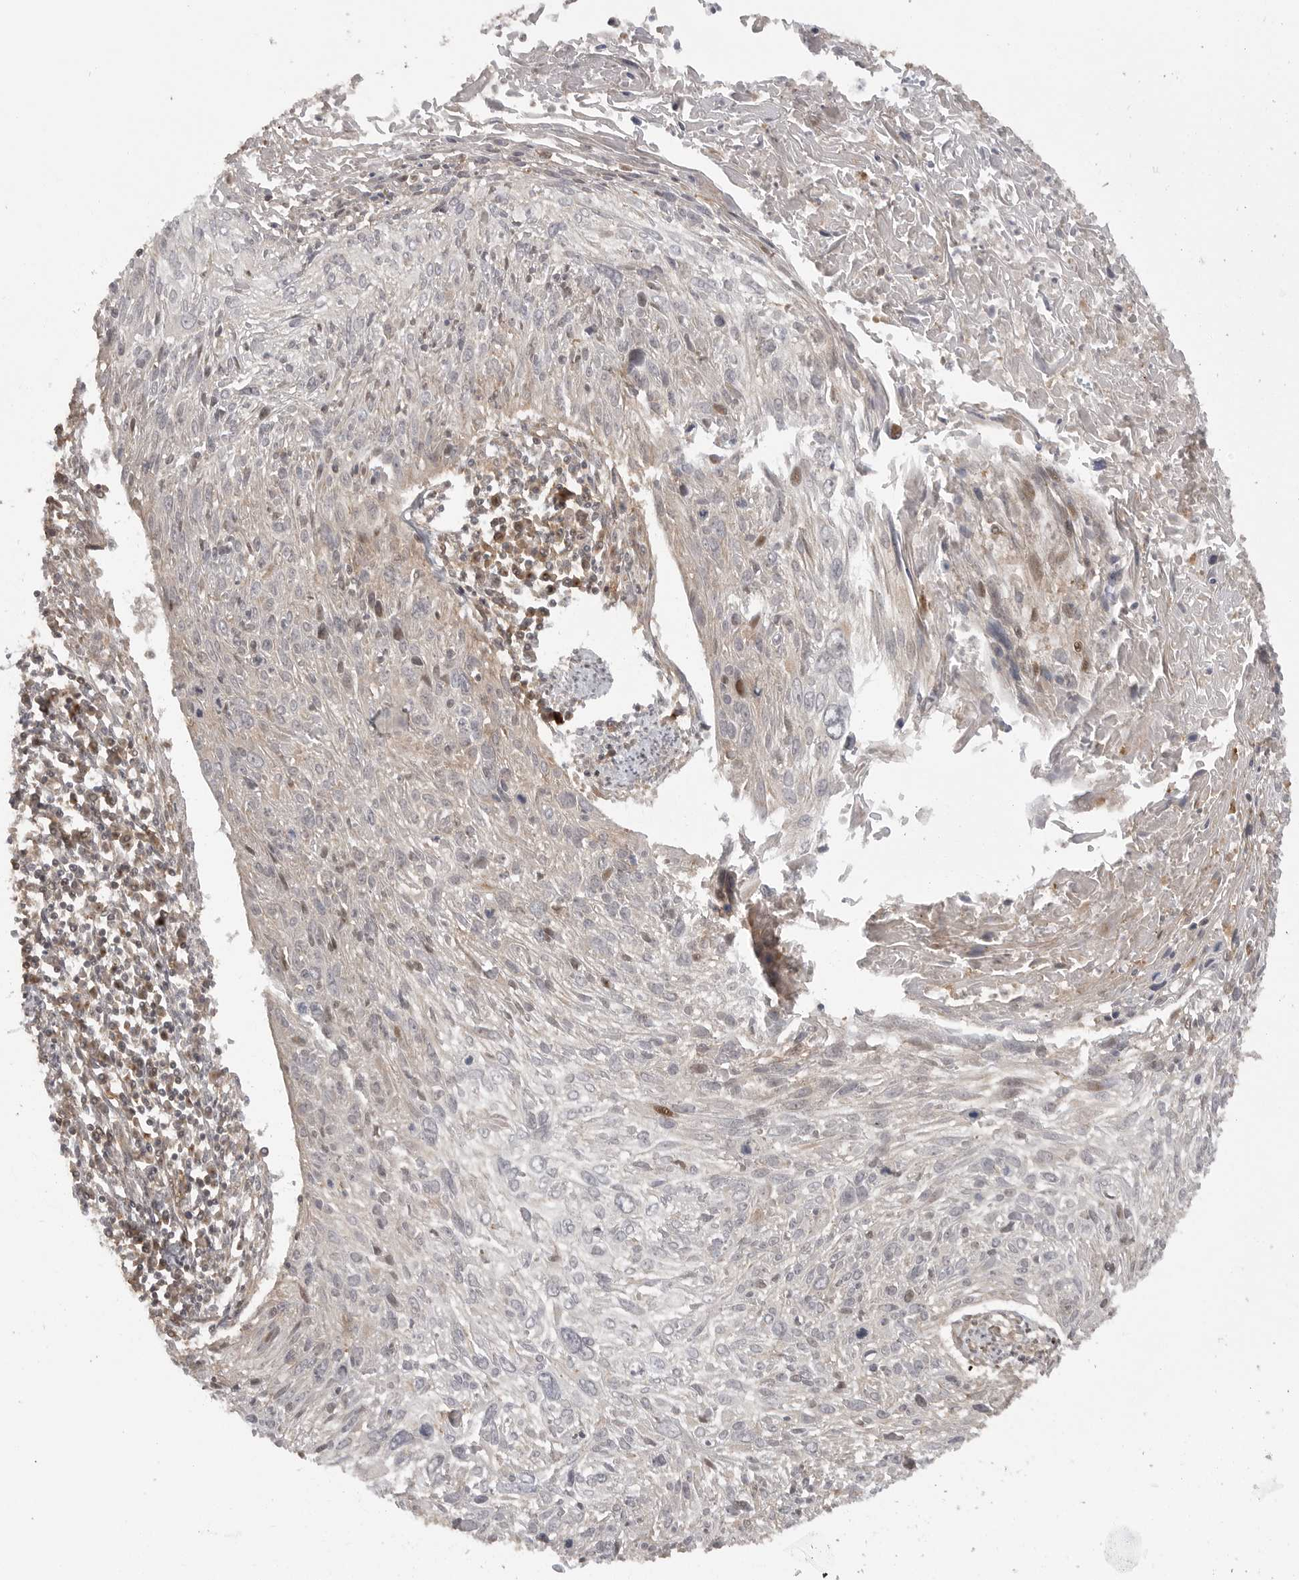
{"staining": {"intensity": "negative", "quantity": "none", "location": "none"}, "tissue": "cervical cancer", "cell_type": "Tumor cells", "image_type": "cancer", "snomed": [{"axis": "morphology", "description": "Squamous cell carcinoma, NOS"}, {"axis": "topography", "description": "Cervix"}], "caption": "Immunohistochemistry (IHC) image of human cervical cancer (squamous cell carcinoma) stained for a protein (brown), which exhibits no positivity in tumor cells.", "gene": "FAT3", "patient": {"sex": "female", "age": 51}}